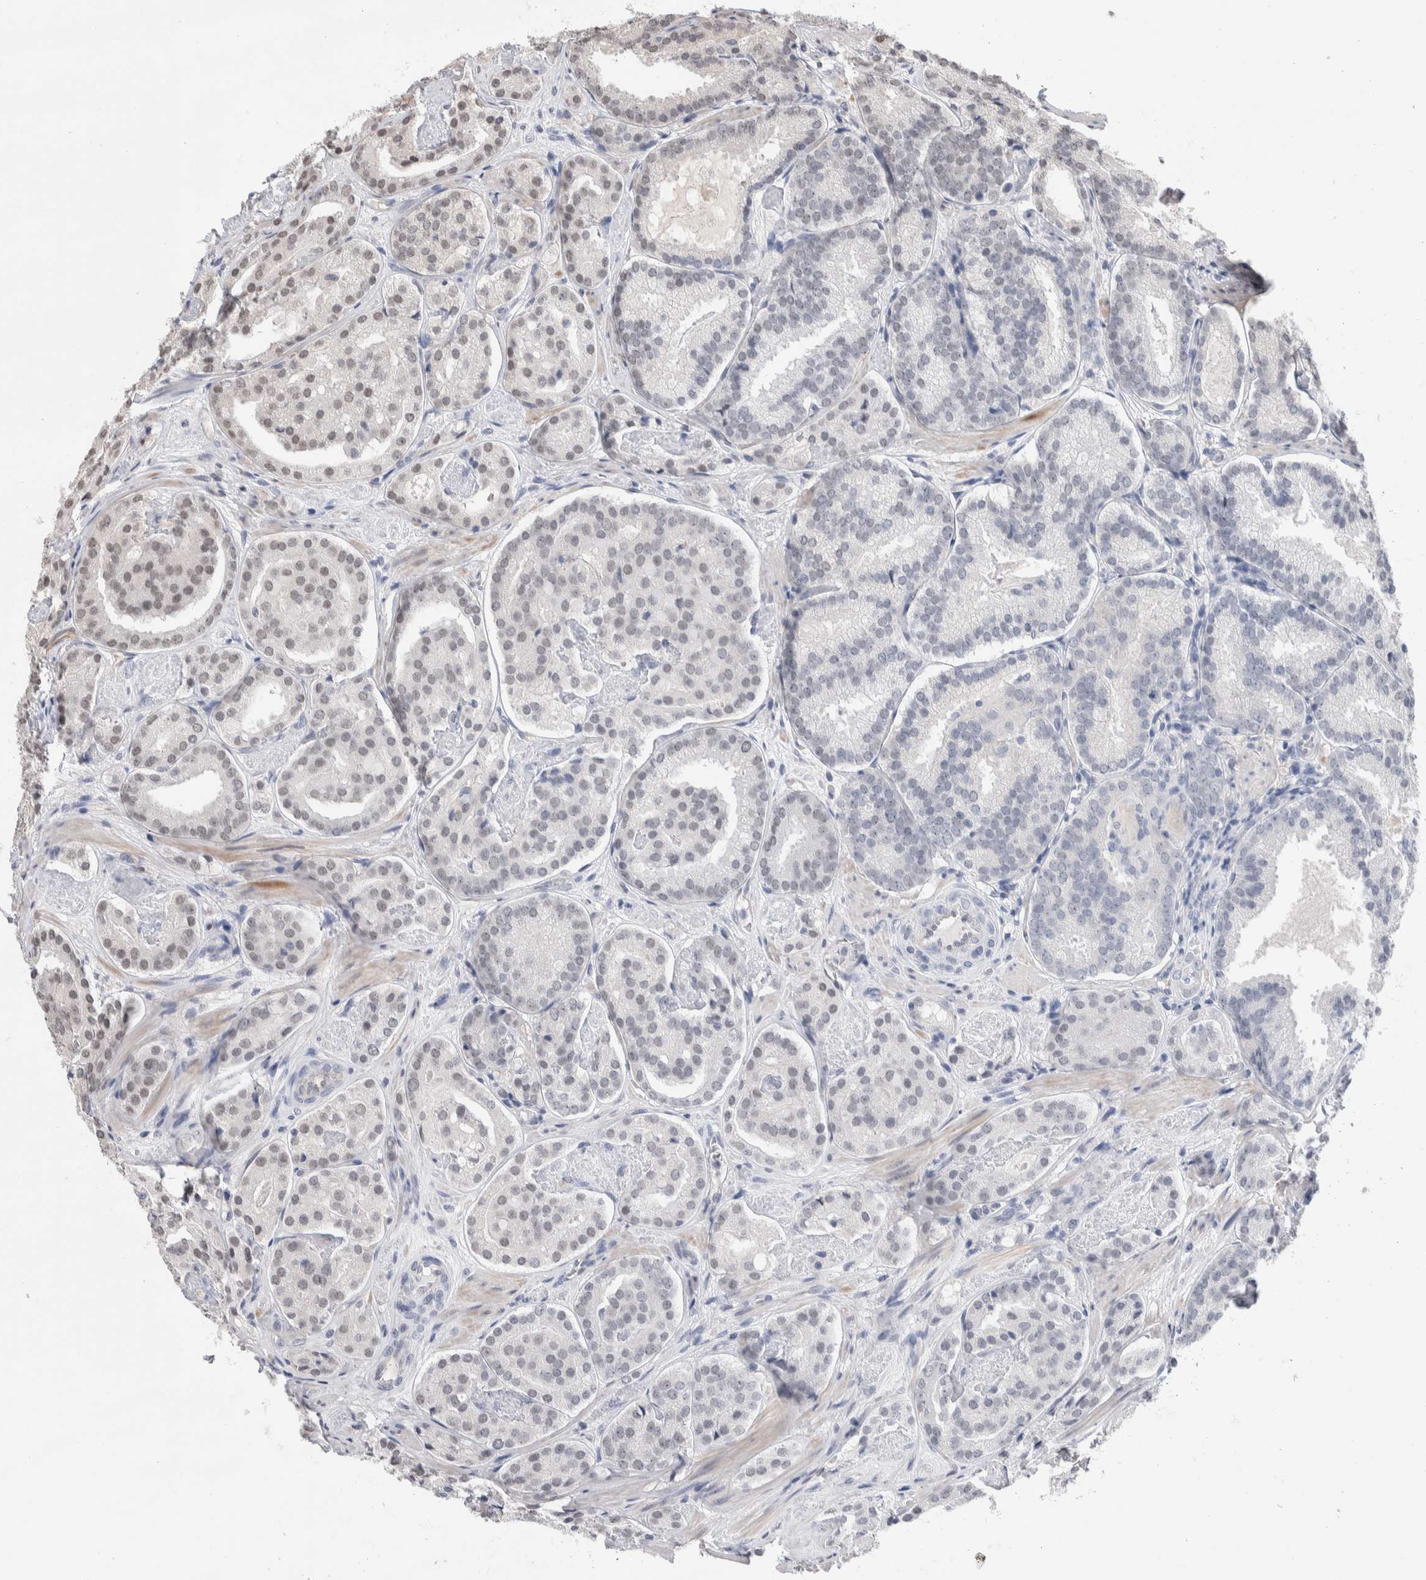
{"staining": {"intensity": "weak", "quantity": "<25%", "location": "nuclear"}, "tissue": "prostate cancer", "cell_type": "Tumor cells", "image_type": "cancer", "snomed": [{"axis": "morphology", "description": "Adenocarcinoma, Low grade"}, {"axis": "topography", "description": "Prostate"}], "caption": "Tumor cells show no significant staining in prostate cancer (adenocarcinoma (low-grade)).", "gene": "ZBTB49", "patient": {"sex": "male", "age": 69}}